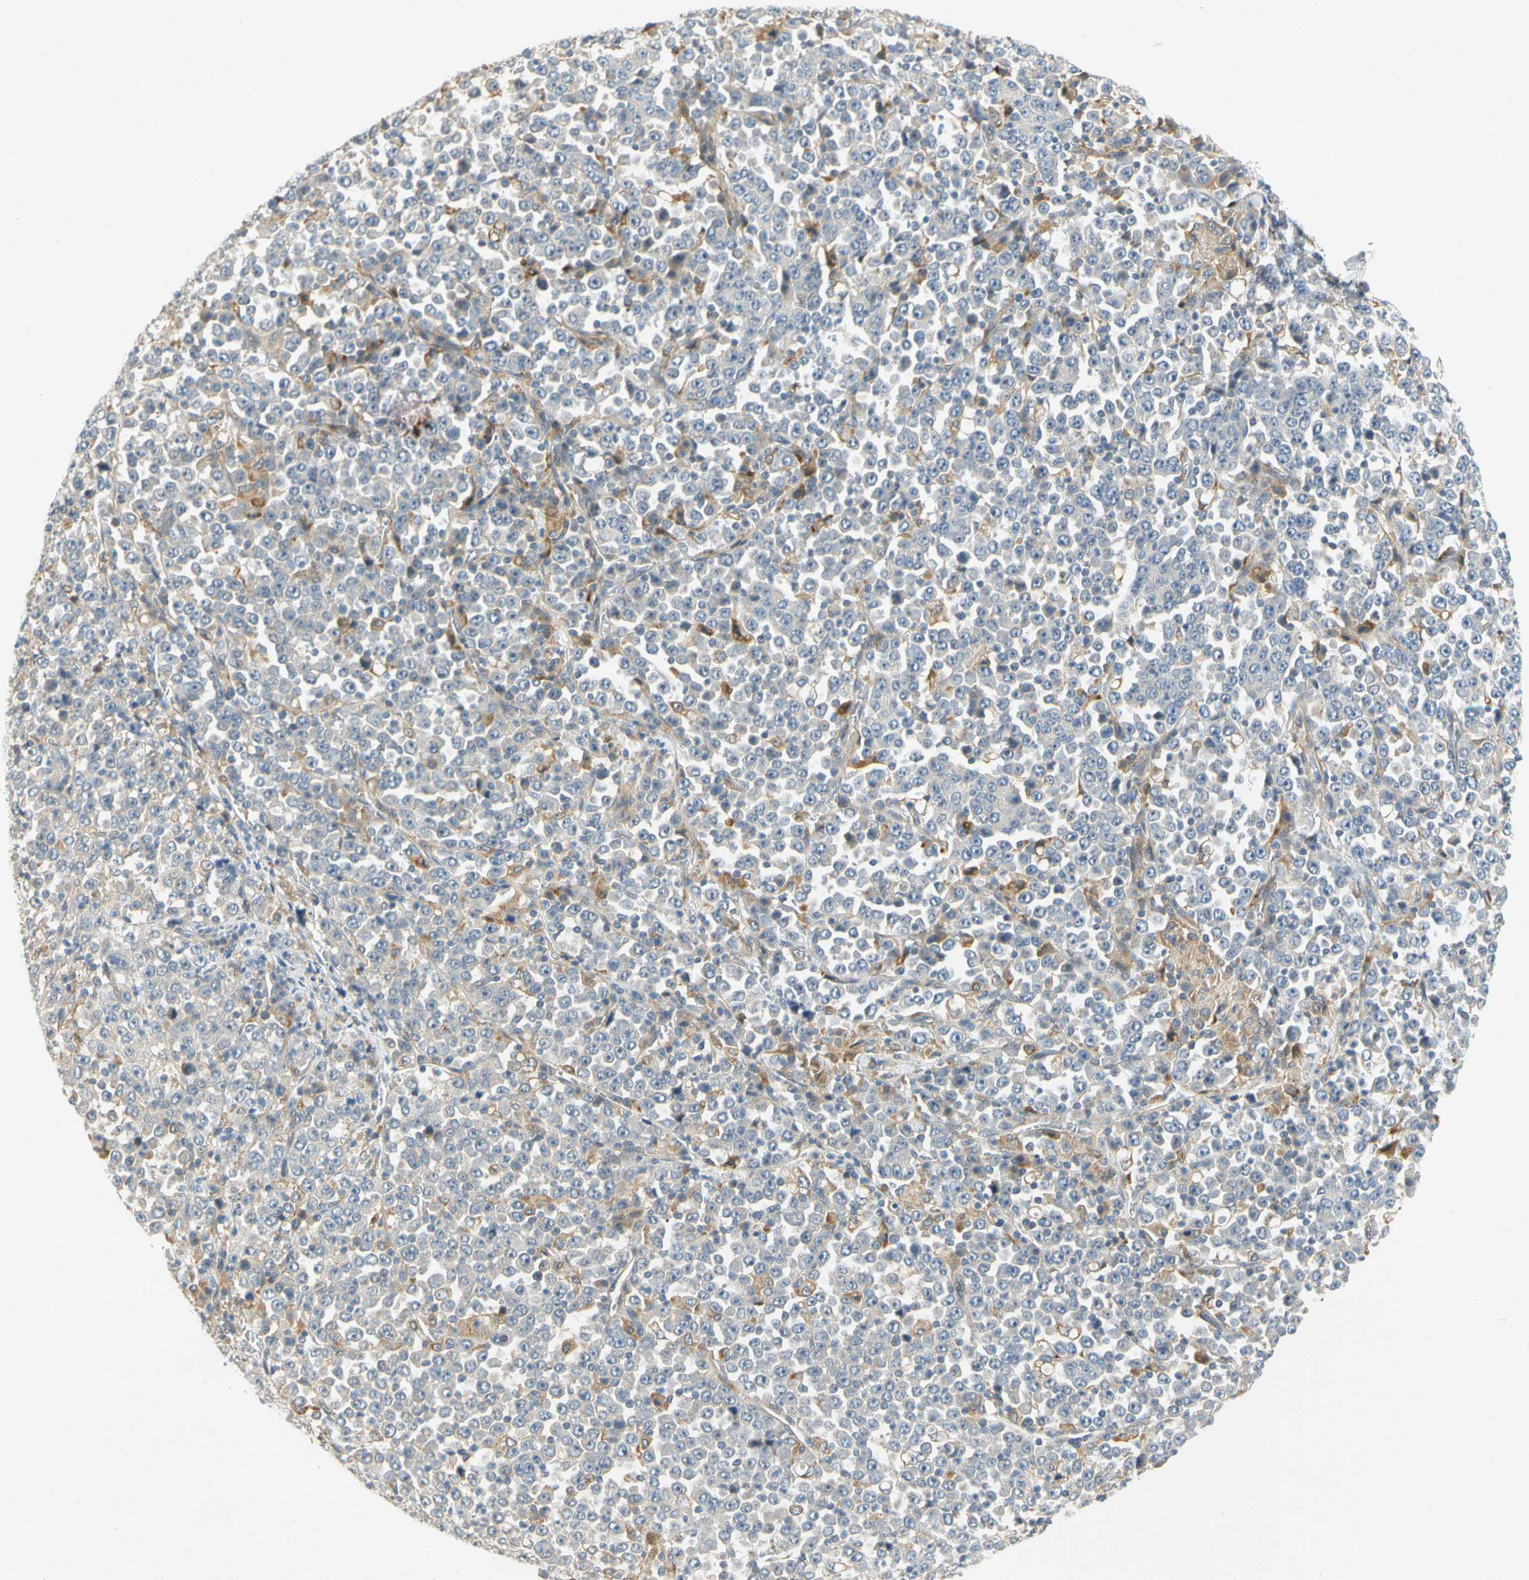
{"staining": {"intensity": "weak", "quantity": "<25%", "location": "cytoplasmic/membranous"}, "tissue": "stomach cancer", "cell_type": "Tumor cells", "image_type": "cancer", "snomed": [{"axis": "morphology", "description": "Normal tissue, NOS"}, {"axis": "morphology", "description": "Adenocarcinoma, NOS"}, {"axis": "topography", "description": "Stomach, upper"}, {"axis": "topography", "description": "Stomach"}], "caption": "Photomicrograph shows no protein positivity in tumor cells of adenocarcinoma (stomach) tissue.", "gene": "GATD1", "patient": {"sex": "male", "age": 59}}